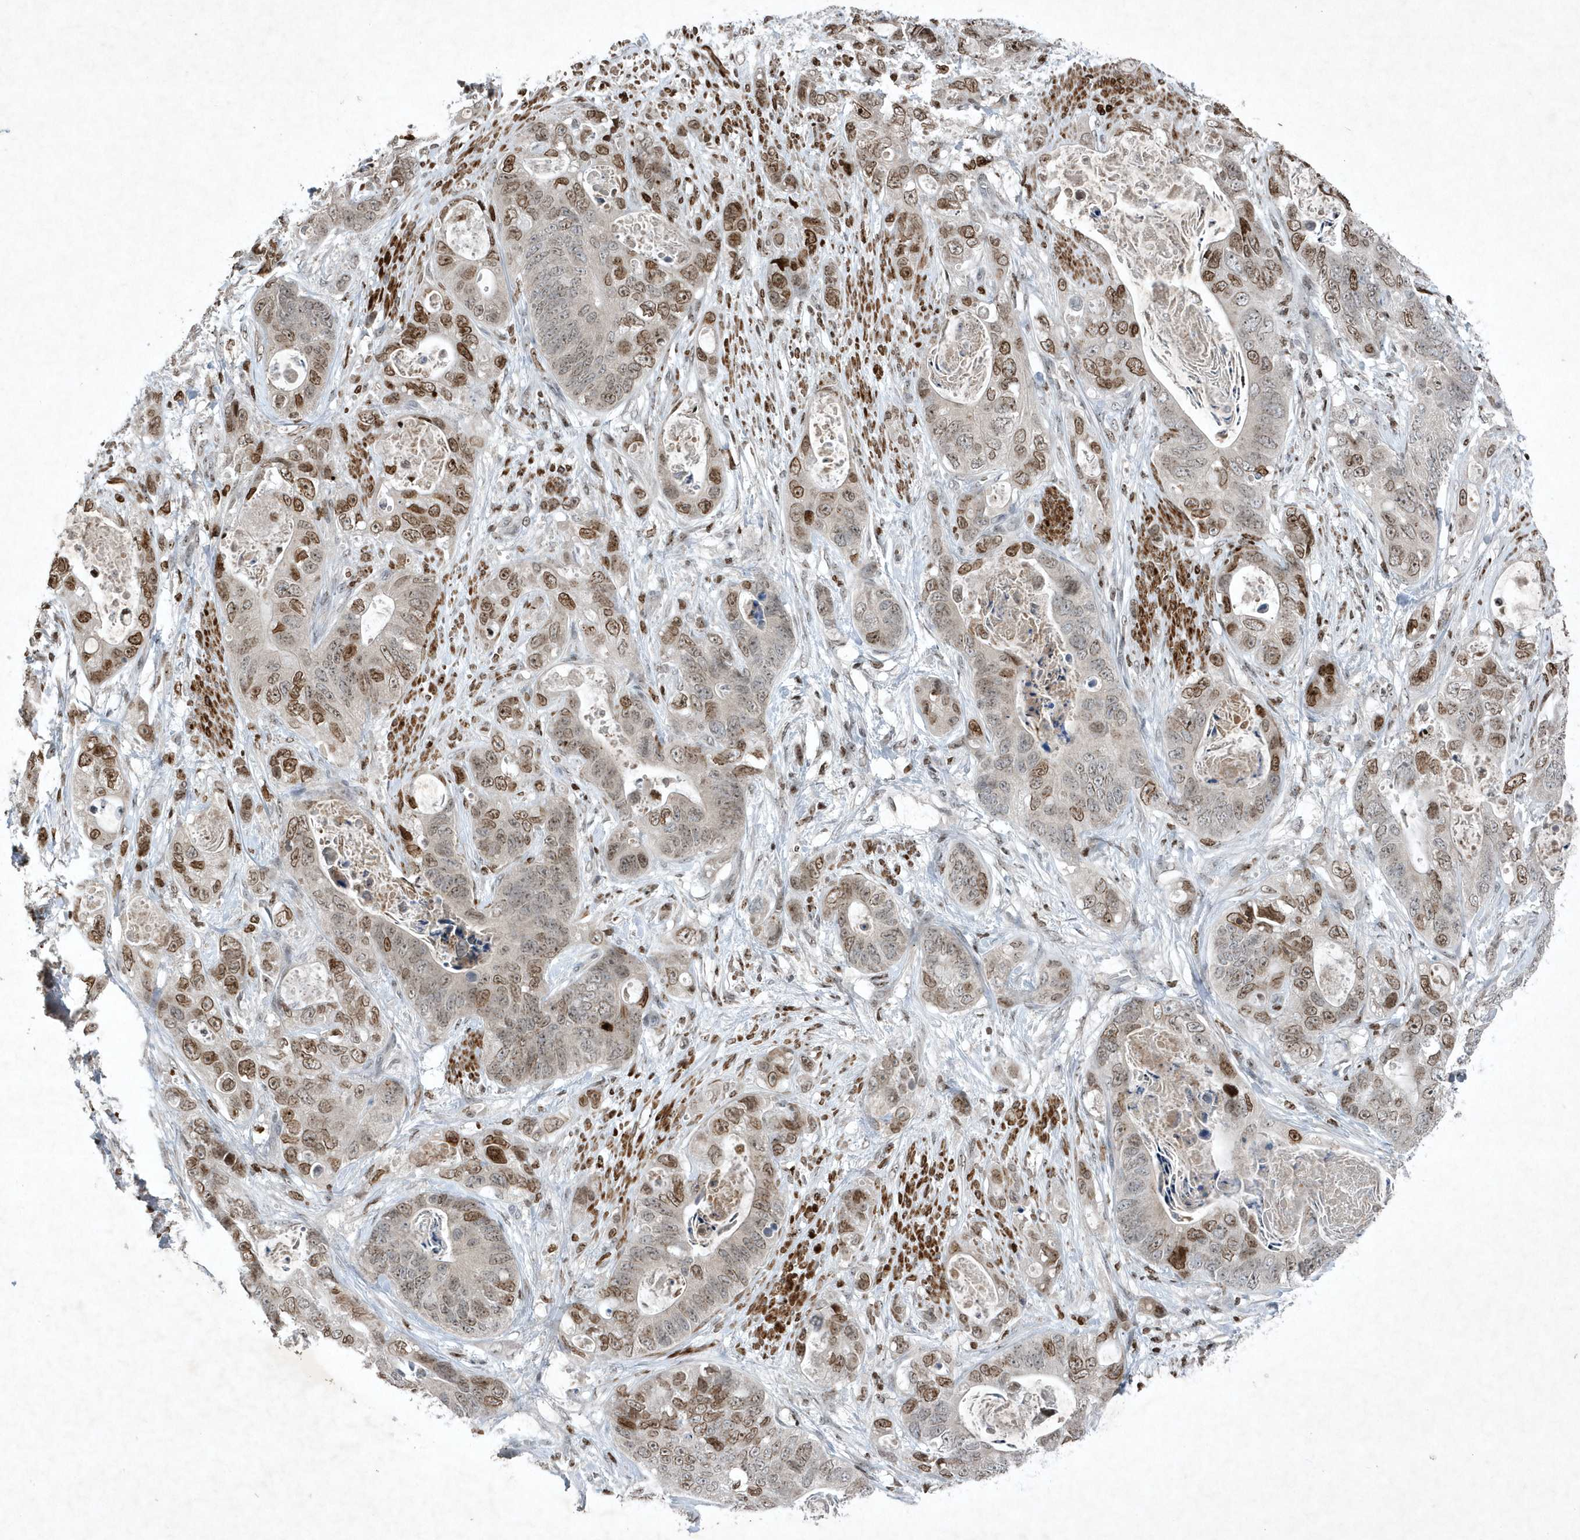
{"staining": {"intensity": "moderate", "quantity": "25%-75%", "location": "nuclear"}, "tissue": "stomach cancer", "cell_type": "Tumor cells", "image_type": "cancer", "snomed": [{"axis": "morphology", "description": "Adenocarcinoma, NOS"}, {"axis": "topography", "description": "Stomach"}], "caption": "Immunohistochemistry (IHC) histopathology image of neoplastic tissue: human stomach cancer stained using IHC demonstrates medium levels of moderate protein expression localized specifically in the nuclear of tumor cells, appearing as a nuclear brown color.", "gene": "QTRT2", "patient": {"sex": "female", "age": 89}}